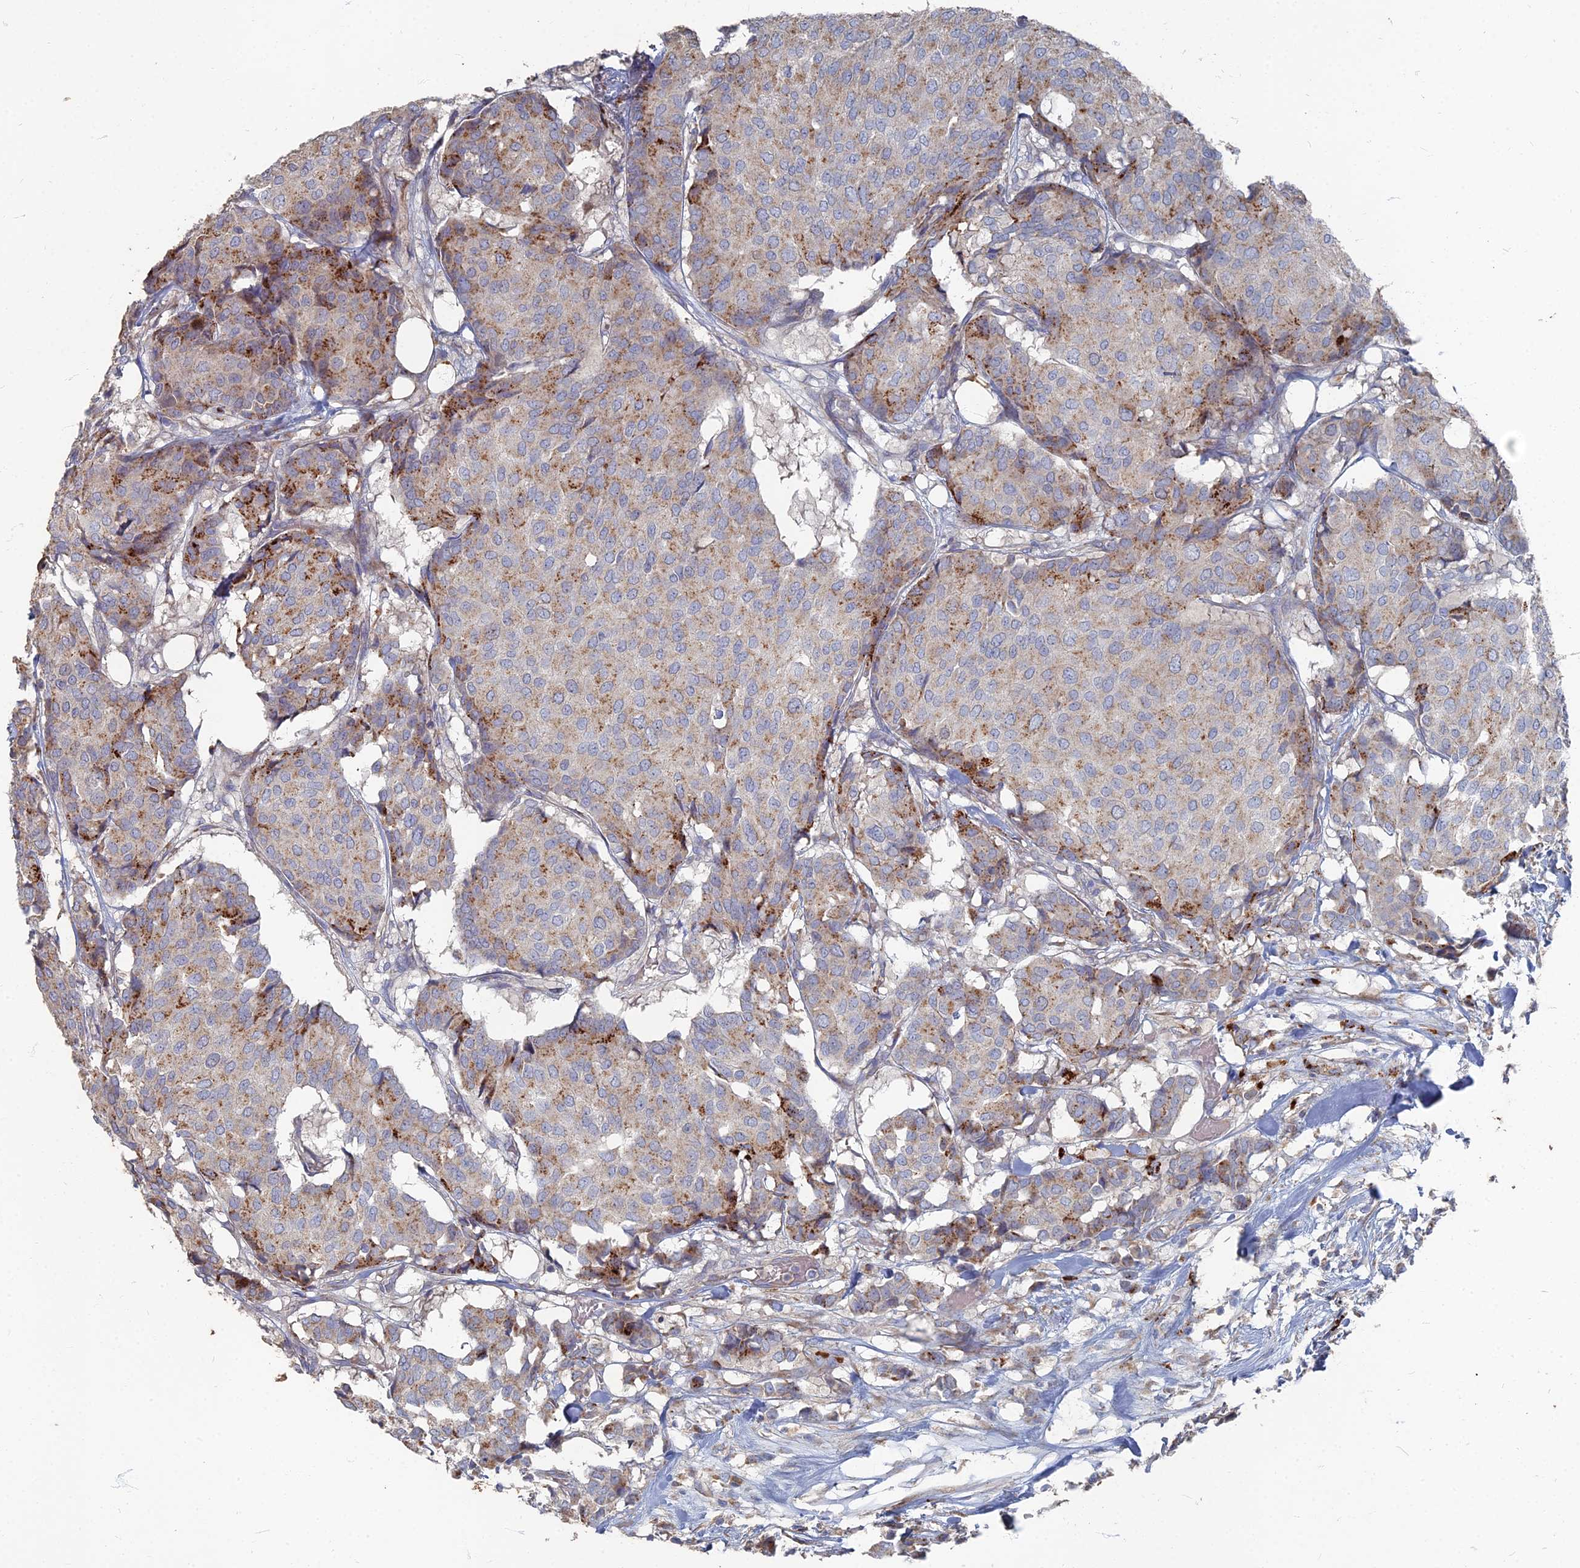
{"staining": {"intensity": "moderate", "quantity": "<25%", "location": "cytoplasmic/membranous"}, "tissue": "breast cancer", "cell_type": "Tumor cells", "image_type": "cancer", "snomed": [{"axis": "morphology", "description": "Duct carcinoma"}, {"axis": "topography", "description": "Breast"}], "caption": "Immunohistochemistry (IHC) micrograph of human breast infiltrating ductal carcinoma stained for a protein (brown), which displays low levels of moderate cytoplasmic/membranous expression in approximately <25% of tumor cells.", "gene": "TMEM128", "patient": {"sex": "female", "age": 75}}